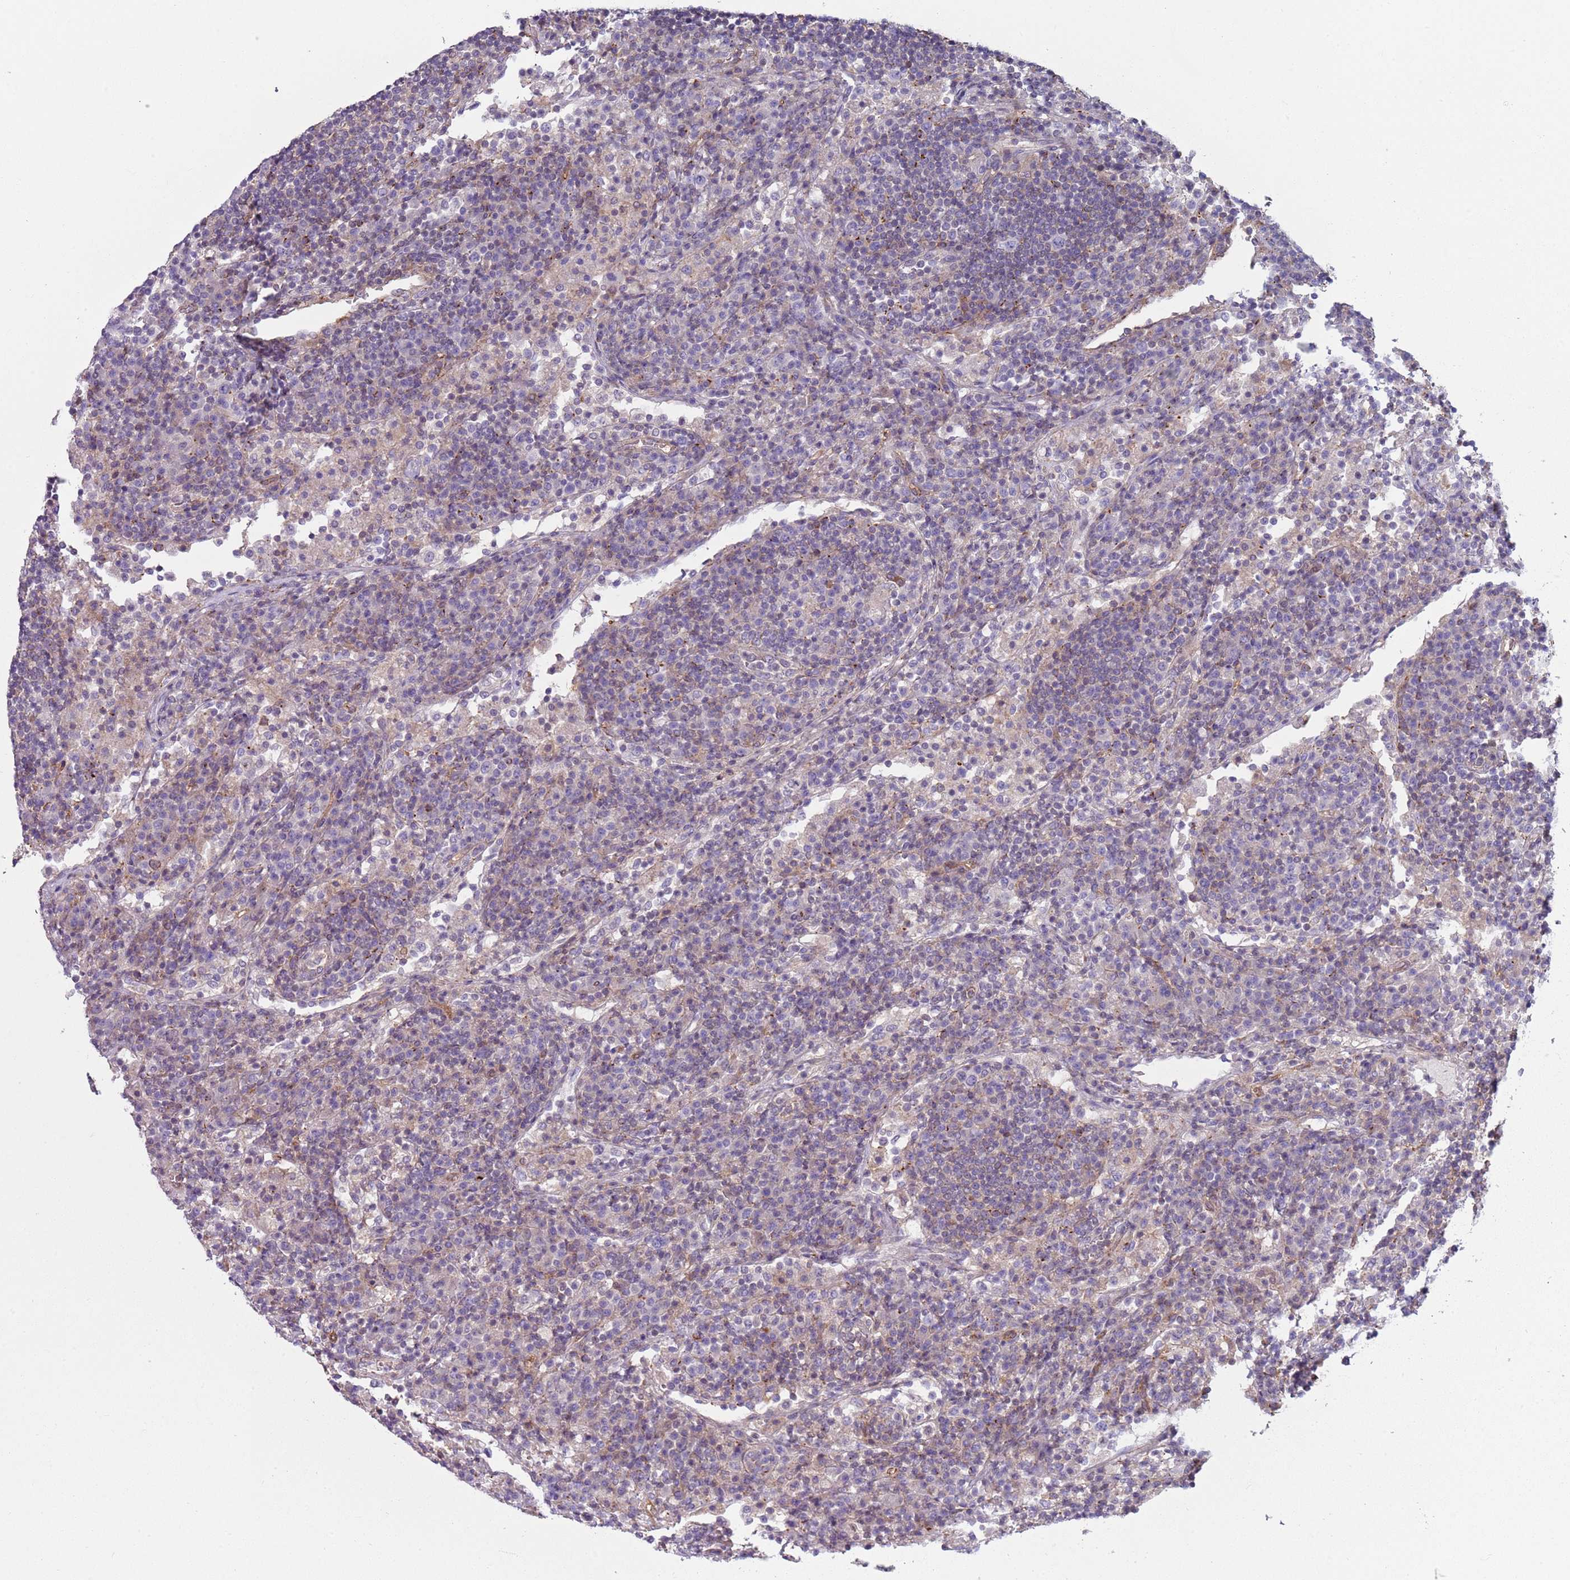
{"staining": {"intensity": "negative", "quantity": "none", "location": "none"}, "tissue": "lymph node", "cell_type": "Germinal center cells", "image_type": "normal", "snomed": [{"axis": "morphology", "description": "Normal tissue, NOS"}, {"axis": "topography", "description": "Lymph node"}], "caption": "Immunohistochemical staining of normal lymph node shows no significant positivity in germinal center cells.", "gene": "GNAI1", "patient": {"sex": "female", "age": 53}}